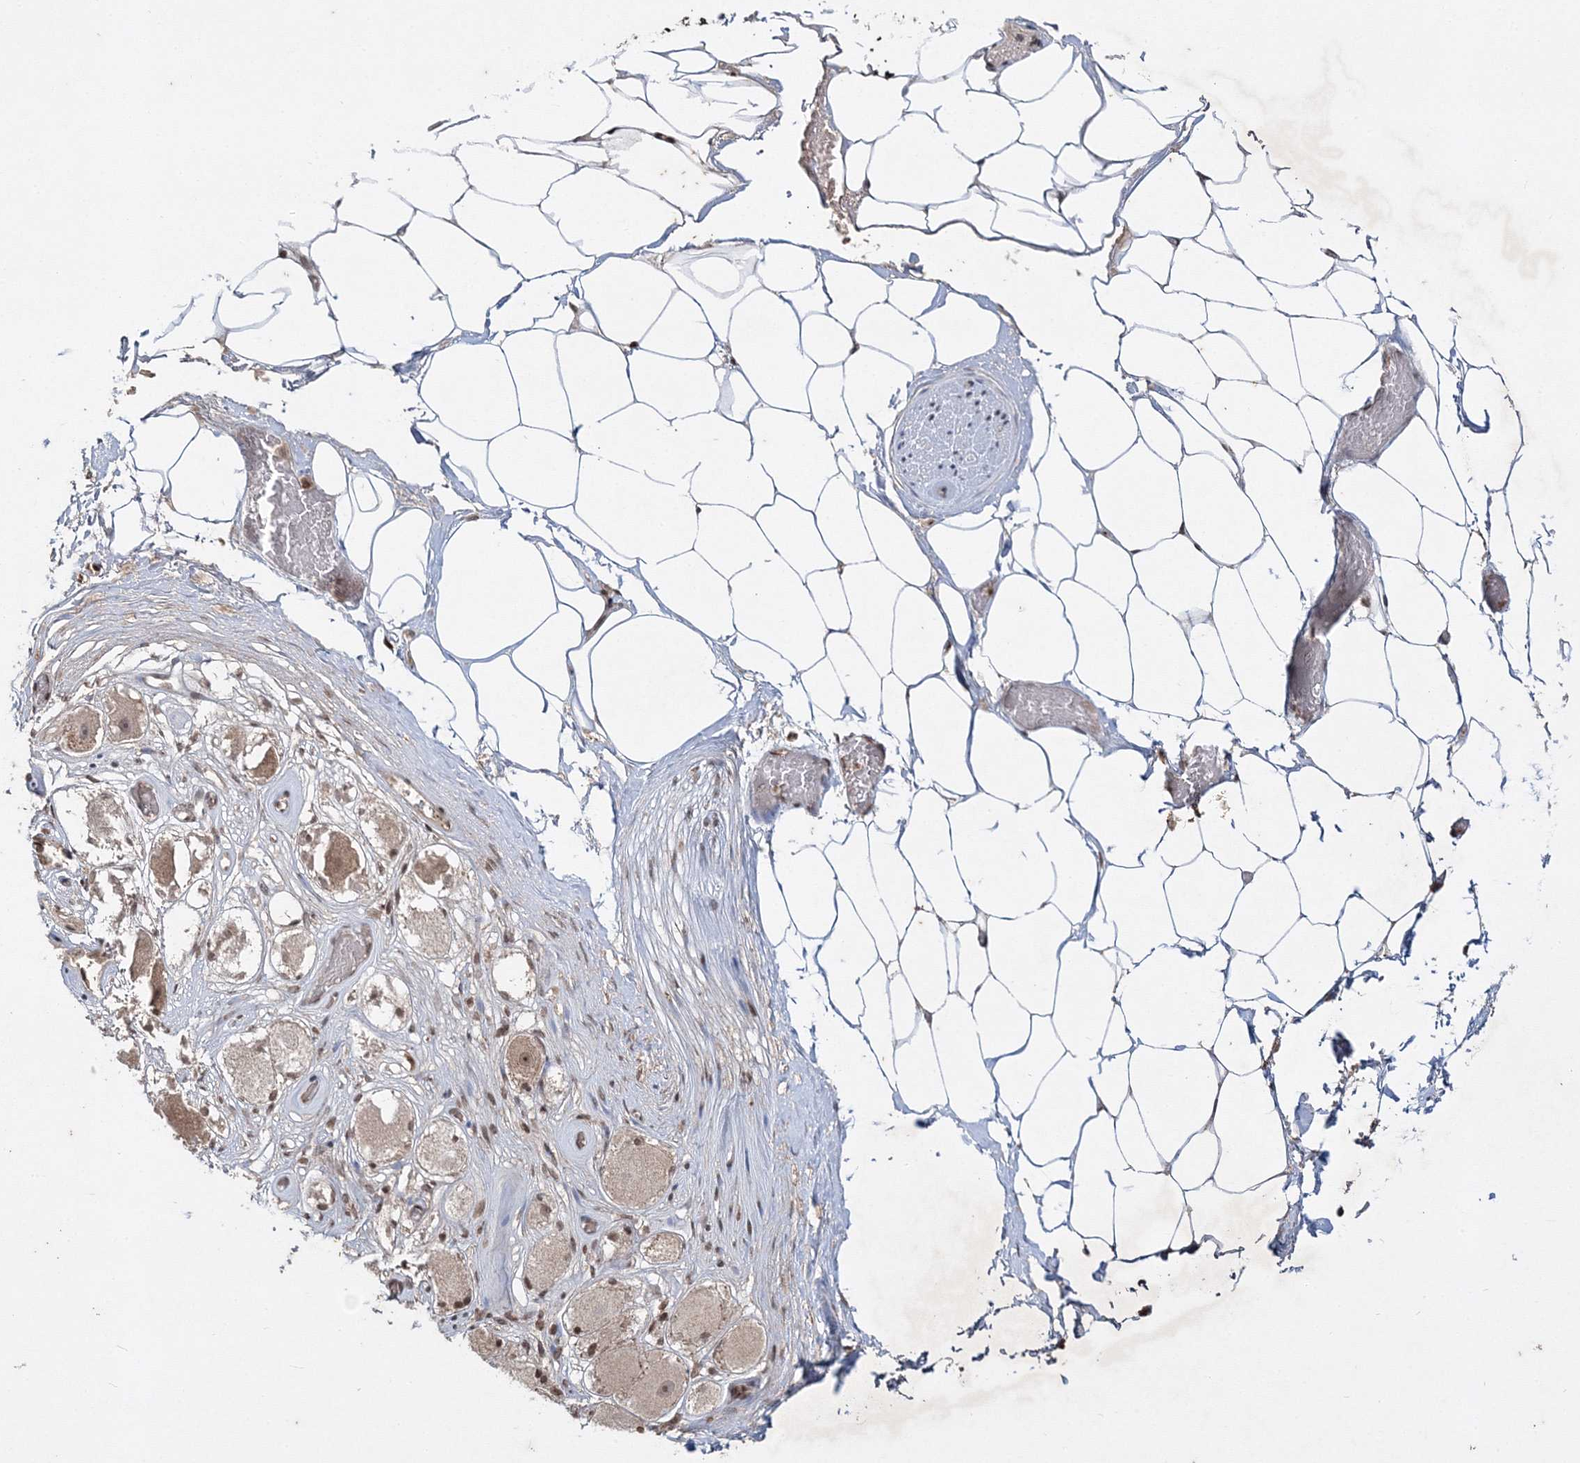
{"staining": {"intensity": "moderate", "quantity": ">75%", "location": "cytoplasmic/membranous,nuclear"}, "tissue": "adipose tissue", "cell_type": "Adipocytes", "image_type": "normal", "snomed": [{"axis": "morphology", "description": "Normal tissue, NOS"}, {"axis": "morphology", "description": "Adenocarcinoma, Low grade"}, {"axis": "topography", "description": "Prostate"}, {"axis": "topography", "description": "Peripheral nerve tissue"}], "caption": "Immunohistochemistry (IHC) of benign human adipose tissue displays medium levels of moderate cytoplasmic/membranous,nuclear positivity in approximately >75% of adipocytes.", "gene": "CARM1", "patient": {"sex": "male", "age": 63}}